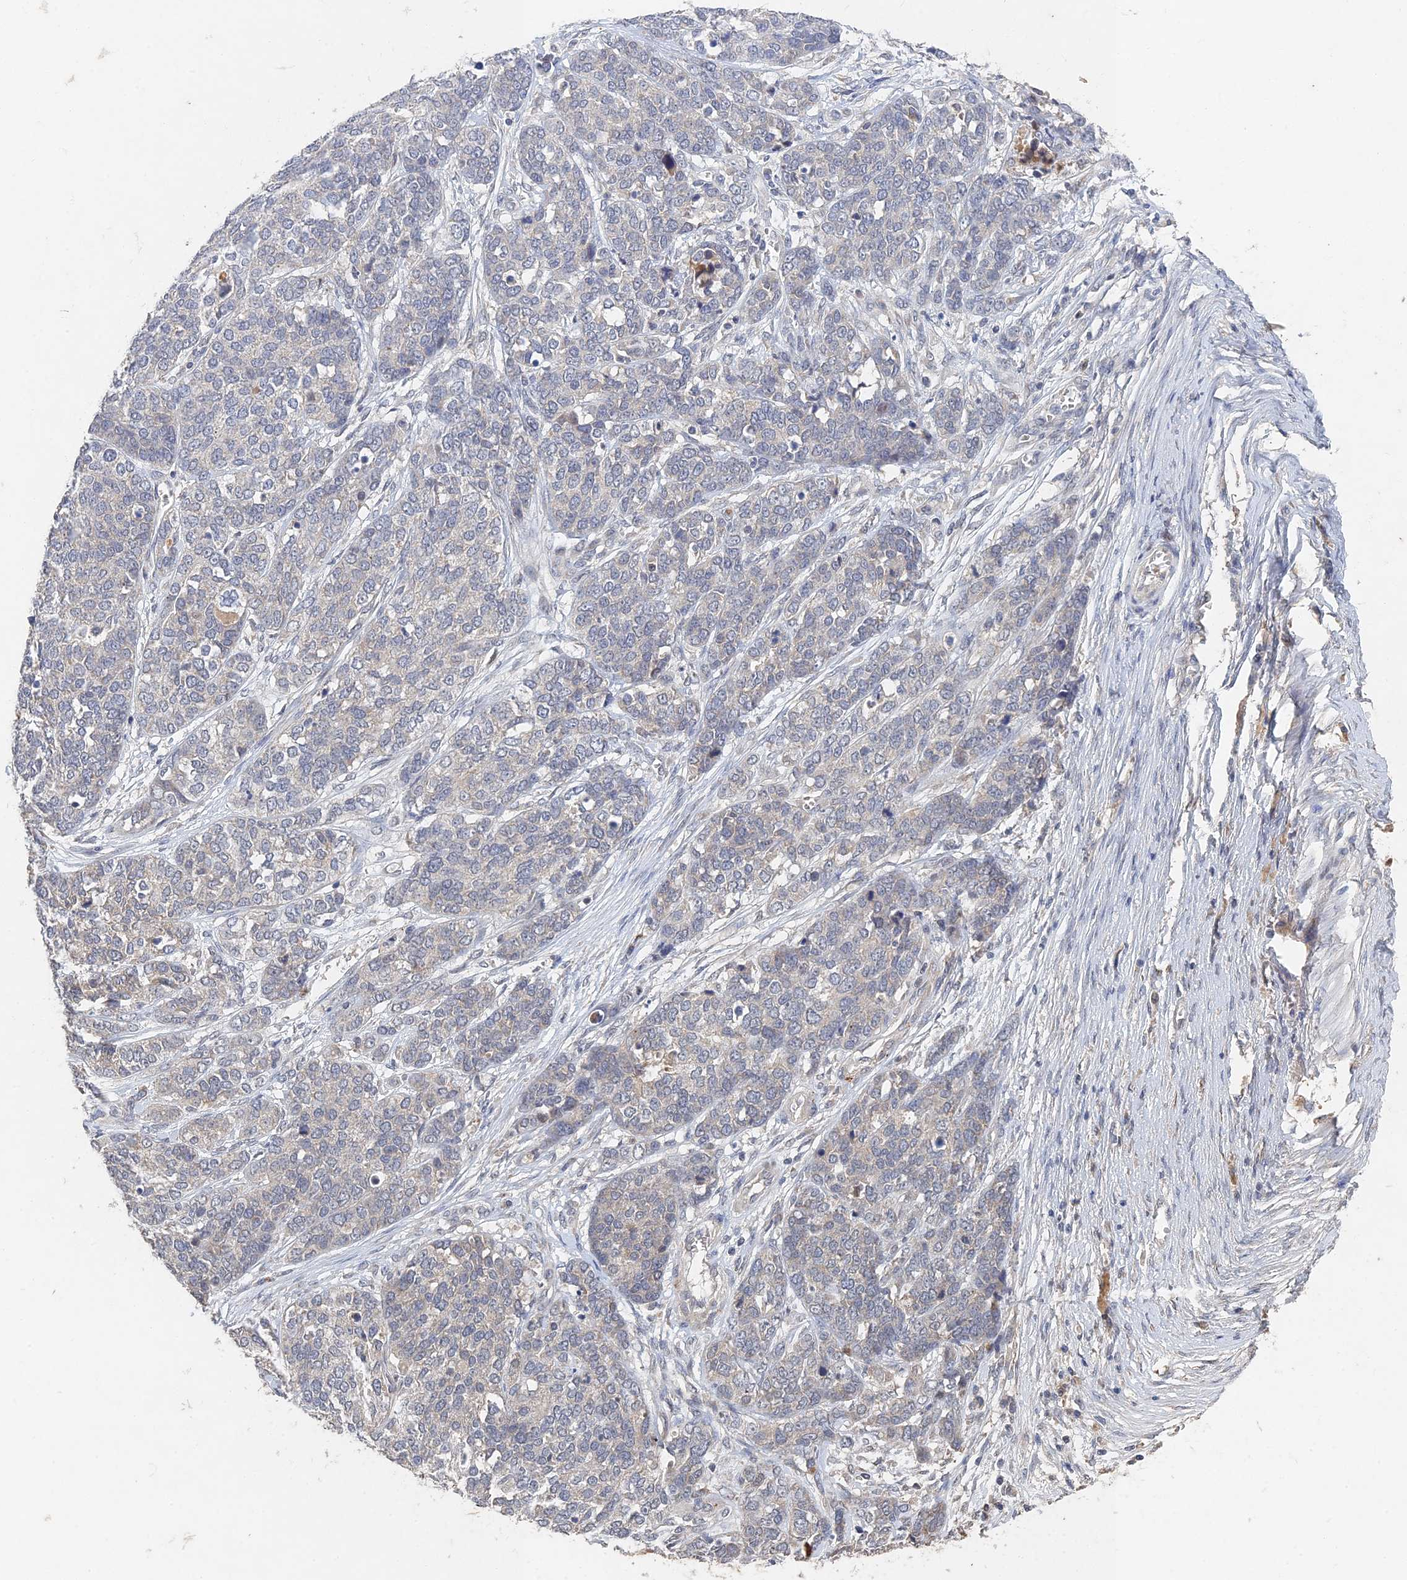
{"staining": {"intensity": "negative", "quantity": "none", "location": "none"}, "tissue": "ovarian cancer", "cell_type": "Tumor cells", "image_type": "cancer", "snomed": [{"axis": "morphology", "description": "Cystadenocarcinoma, serous, NOS"}, {"axis": "topography", "description": "Ovary"}], "caption": "IHC histopathology image of neoplastic tissue: ovarian cancer (serous cystadenocarcinoma) stained with DAB (3,3'-diaminobenzidine) reveals no significant protein expression in tumor cells. (DAB (3,3'-diaminobenzidine) immunohistochemistry with hematoxylin counter stain).", "gene": "GNA15", "patient": {"sex": "female", "age": 44}}